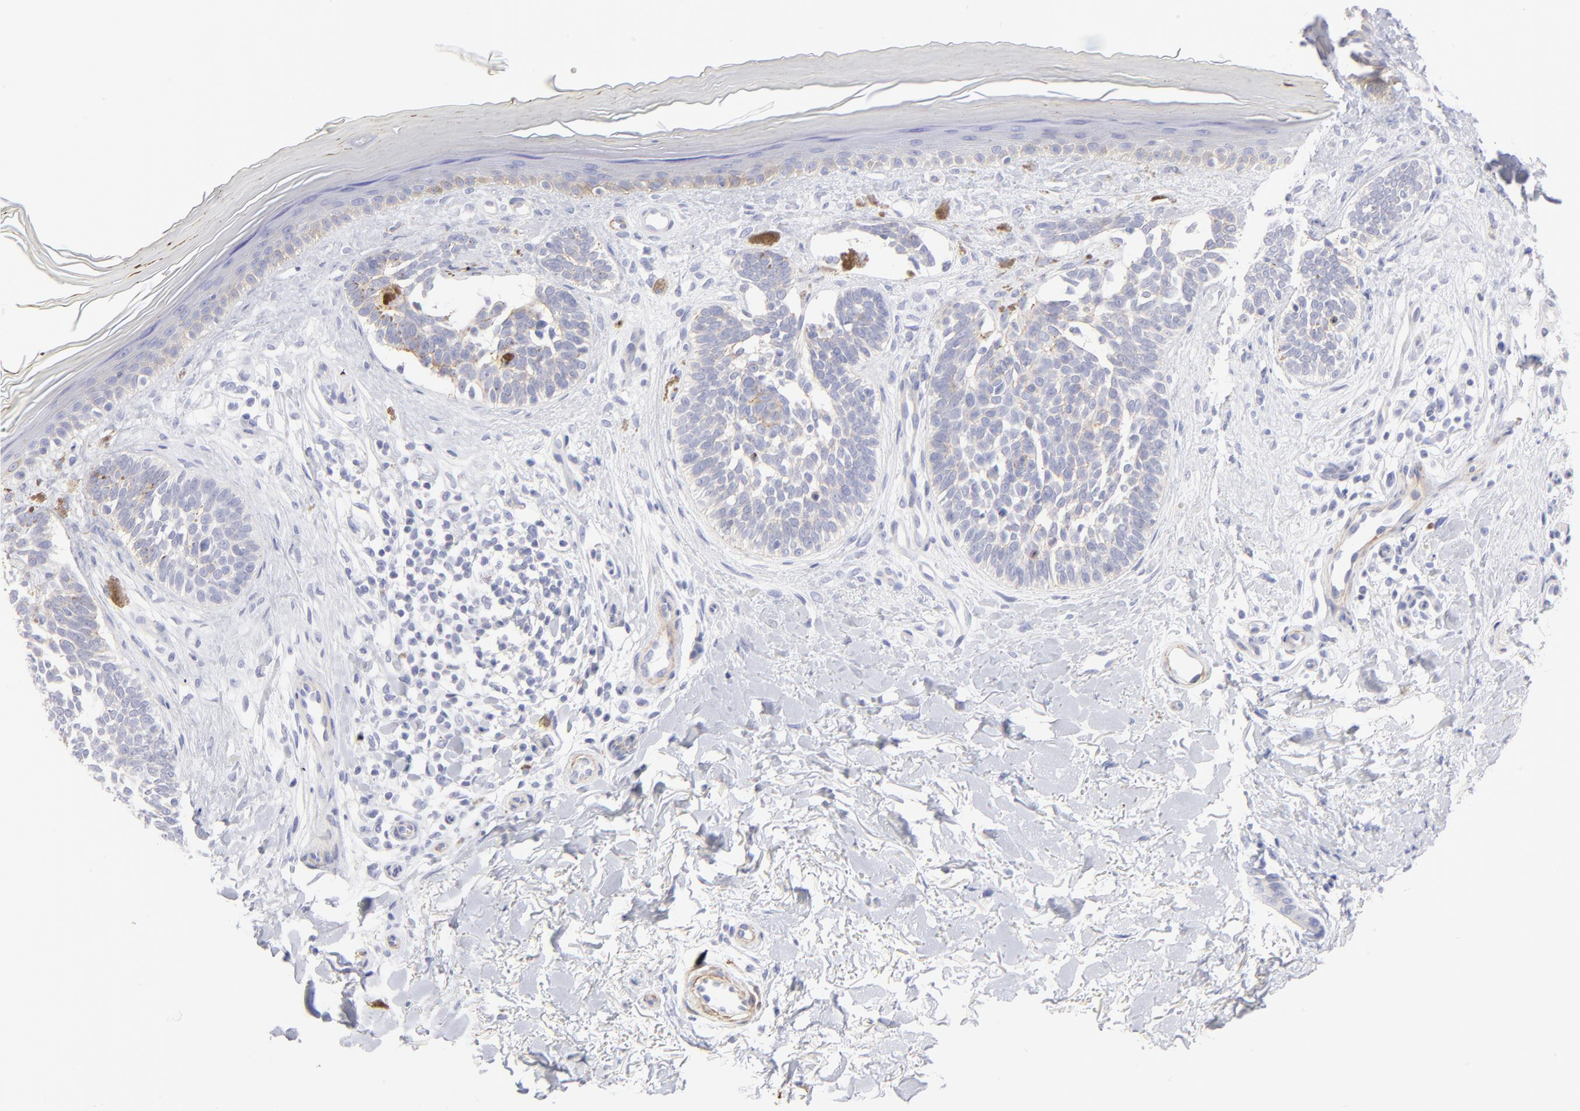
{"staining": {"intensity": "weak", "quantity": "<25%", "location": "cytoplasmic/membranous"}, "tissue": "skin cancer", "cell_type": "Tumor cells", "image_type": "cancer", "snomed": [{"axis": "morphology", "description": "Normal tissue, NOS"}, {"axis": "morphology", "description": "Basal cell carcinoma"}, {"axis": "topography", "description": "Skin"}], "caption": "High power microscopy micrograph of an IHC photomicrograph of skin cancer, revealing no significant expression in tumor cells.", "gene": "ACTA2", "patient": {"sex": "female", "age": 58}}